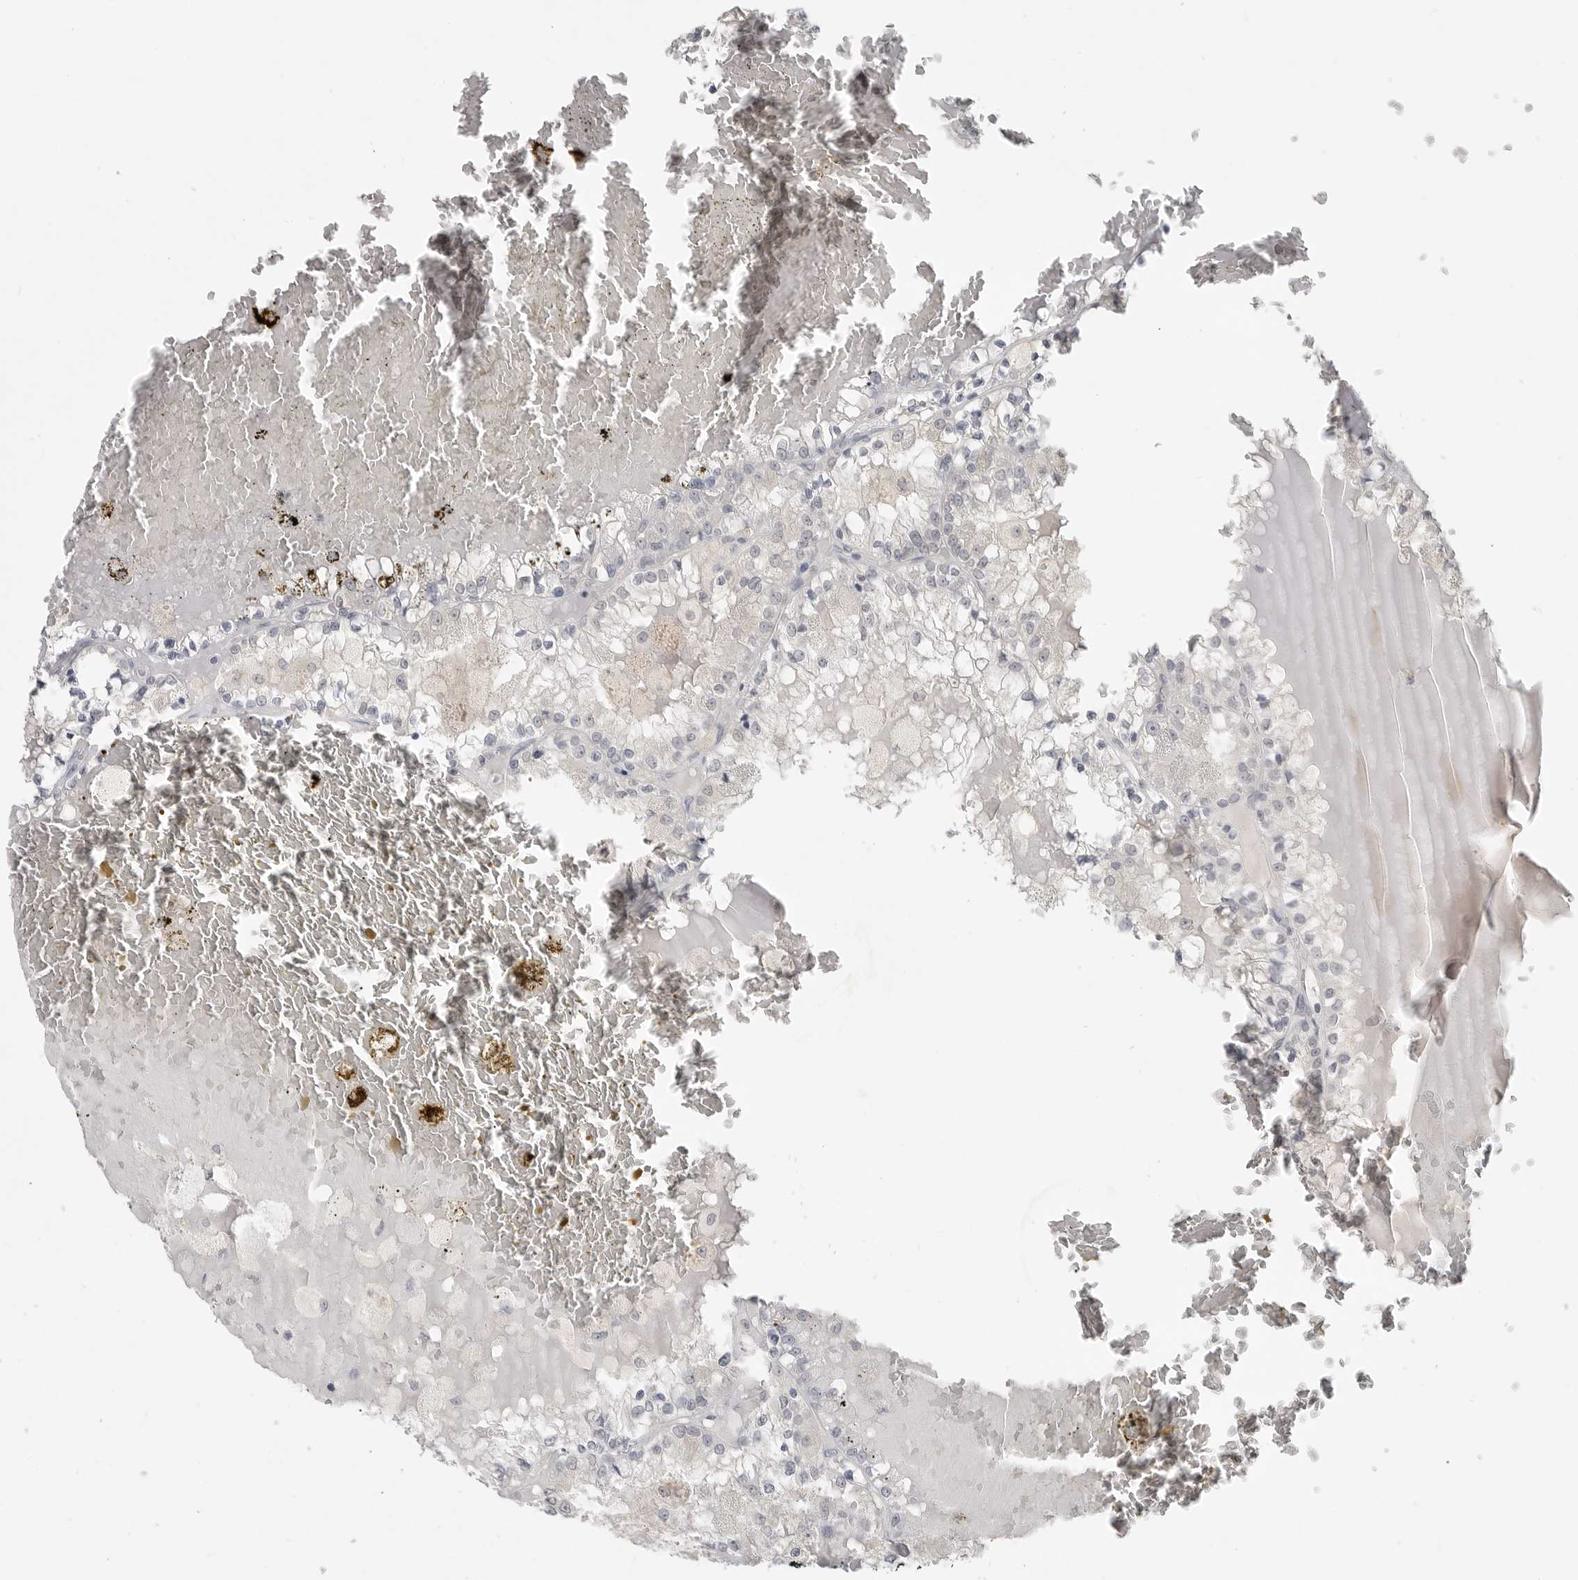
{"staining": {"intensity": "negative", "quantity": "none", "location": "none"}, "tissue": "renal cancer", "cell_type": "Tumor cells", "image_type": "cancer", "snomed": [{"axis": "morphology", "description": "Adenocarcinoma, NOS"}, {"axis": "topography", "description": "Kidney"}], "caption": "Immunohistochemistry photomicrograph of neoplastic tissue: renal cancer (adenocarcinoma) stained with DAB exhibits no significant protein staining in tumor cells.", "gene": "FOXP3", "patient": {"sex": "female", "age": 56}}